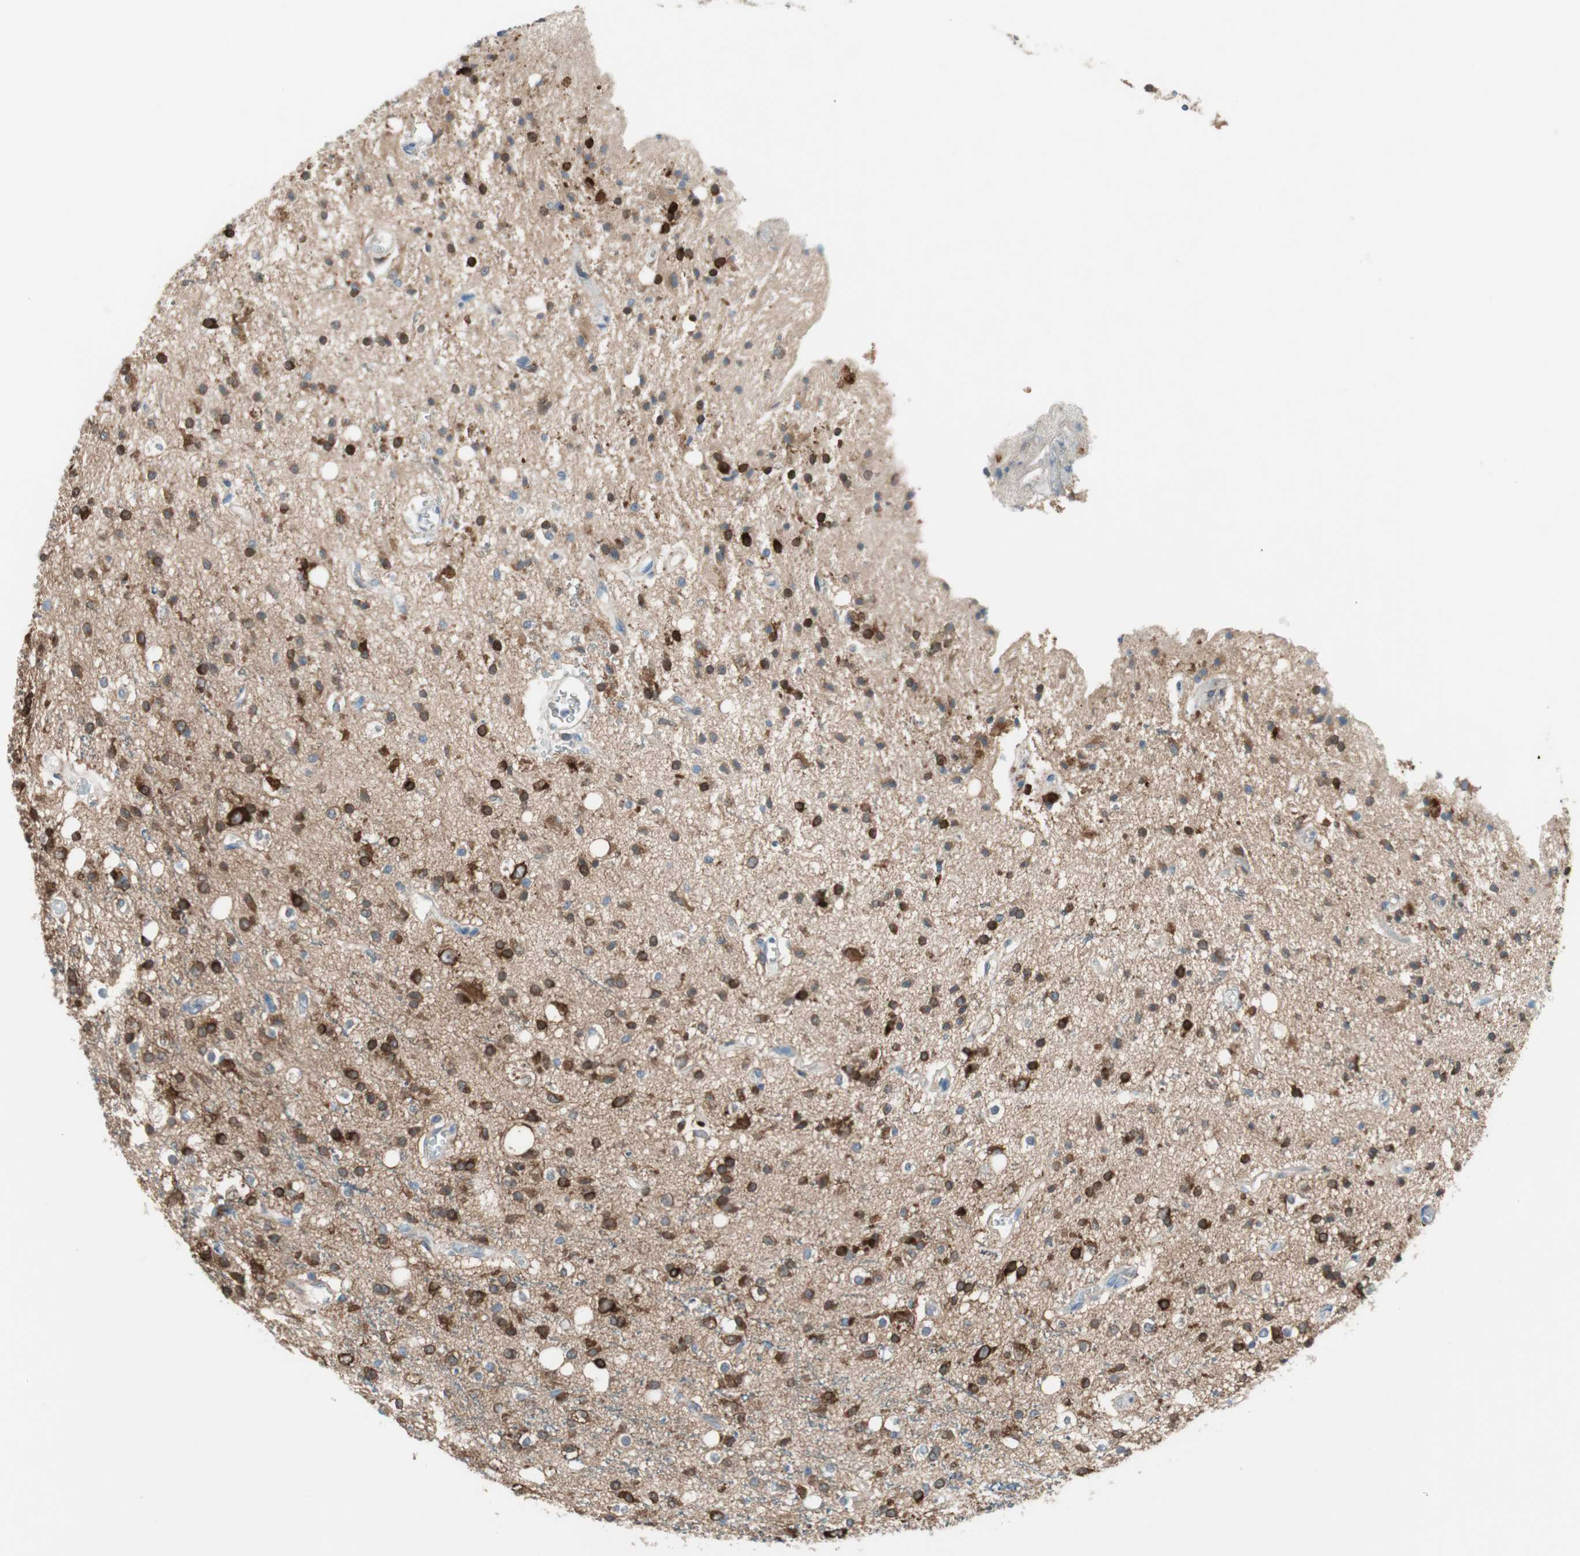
{"staining": {"intensity": "negative", "quantity": "none", "location": "none"}, "tissue": "glioma", "cell_type": "Tumor cells", "image_type": "cancer", "snomed": [{"axis": "morphology", "description": "Glioma, malignant, High grade"}, {"axis": "topography", "description": "Brain"}], "caption": "The micrograph exhibits no significant staining in tumor cells of high-grade glioma (malignant).", "gene": "GLUL", "patient": {"sex": "male", "age": 47}}